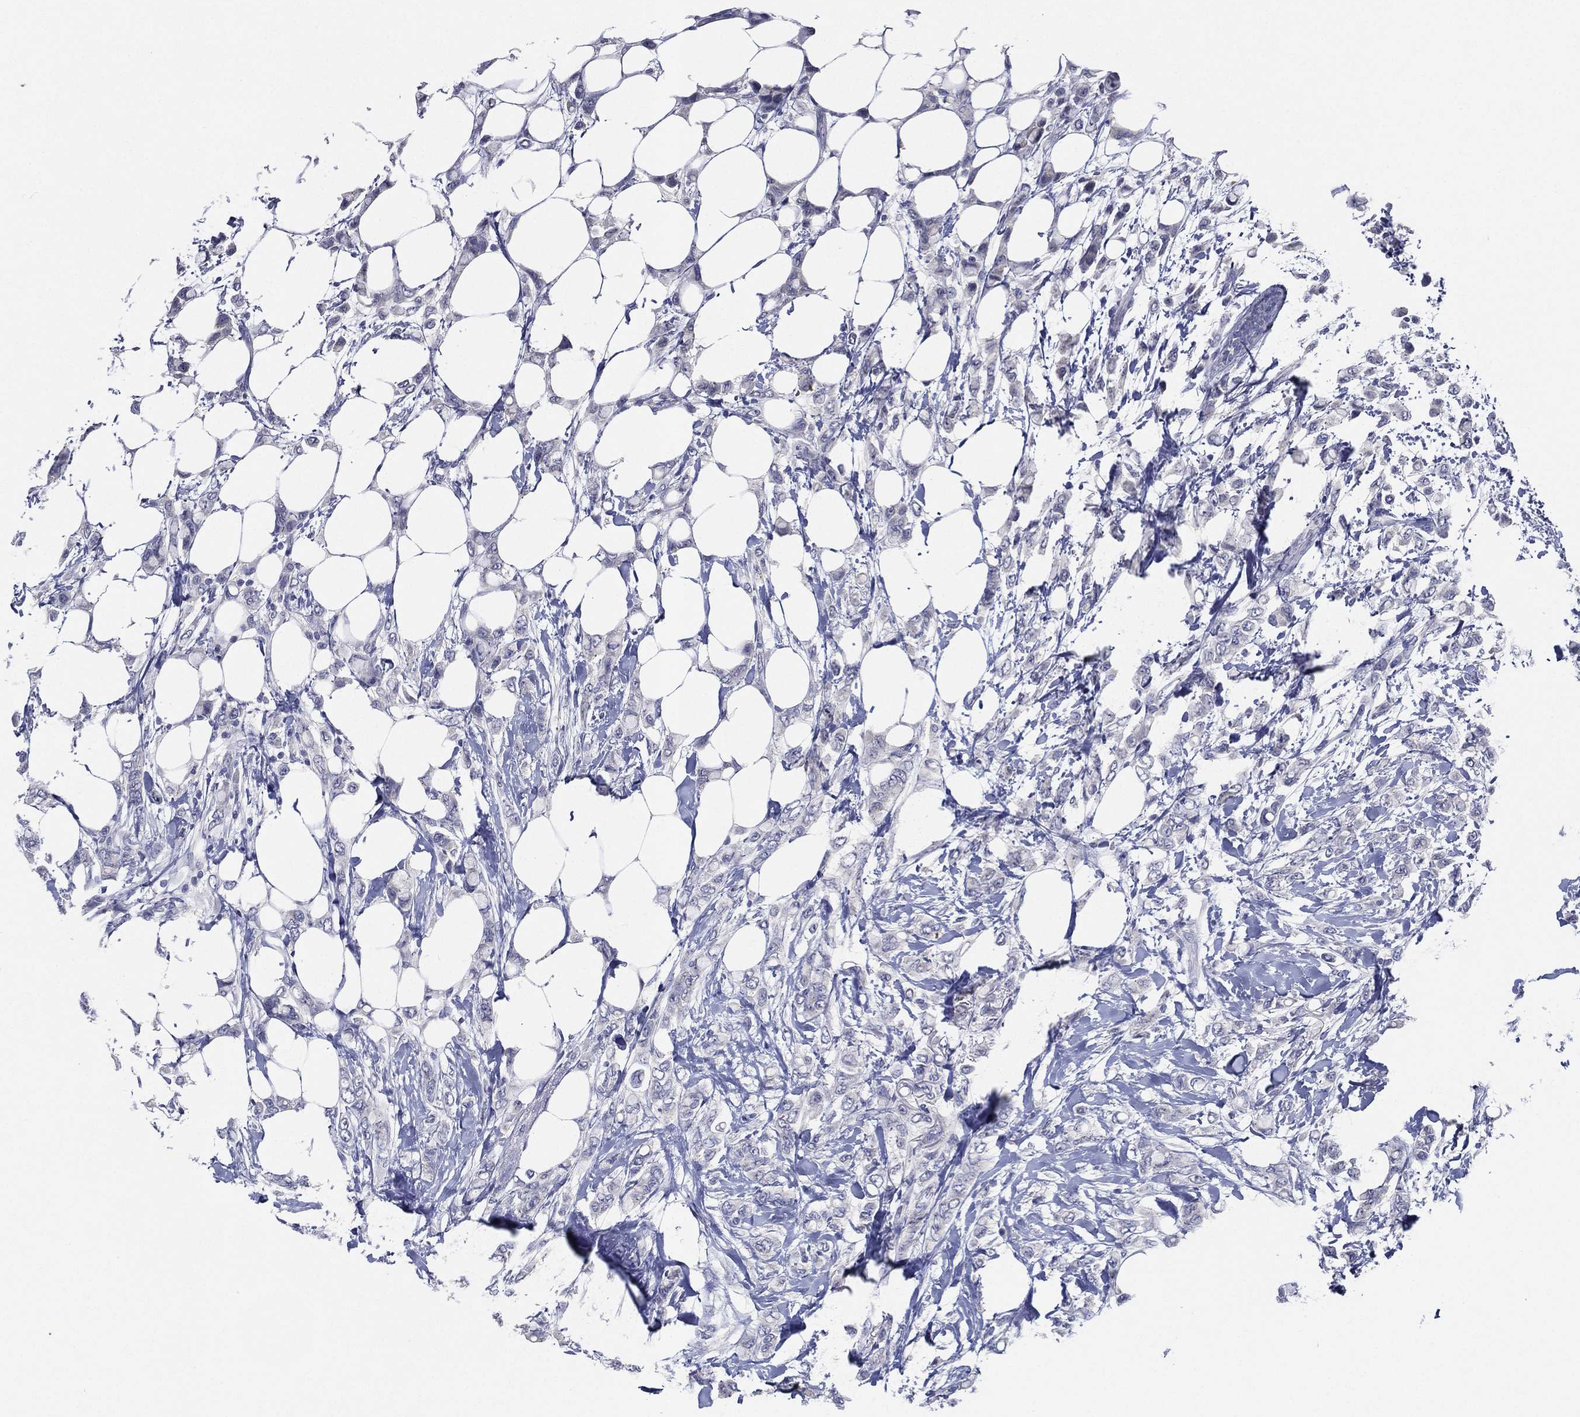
{"staining": {"intensity": "negative", "quantity": "none", "location": "none"}, "tissue": "breast cancer", "cell_type": "Tumor cells", "image_type": "cancer", "snomed": [{"axis": "morphology", "description": "Lobular carcinoma"}, {"axis": "topography", "description": "Breast"}], "caption": "Photomicrograph shows no significant protein expression in tumor cells of breast cancer (lobular carcinoma). (Brightfield microscopy of DAB (3,3'-diaminobenzidine) IHC at high magnification).", "gene": "SLC13A4", "patient": {"sex": "female", "age": 66}}